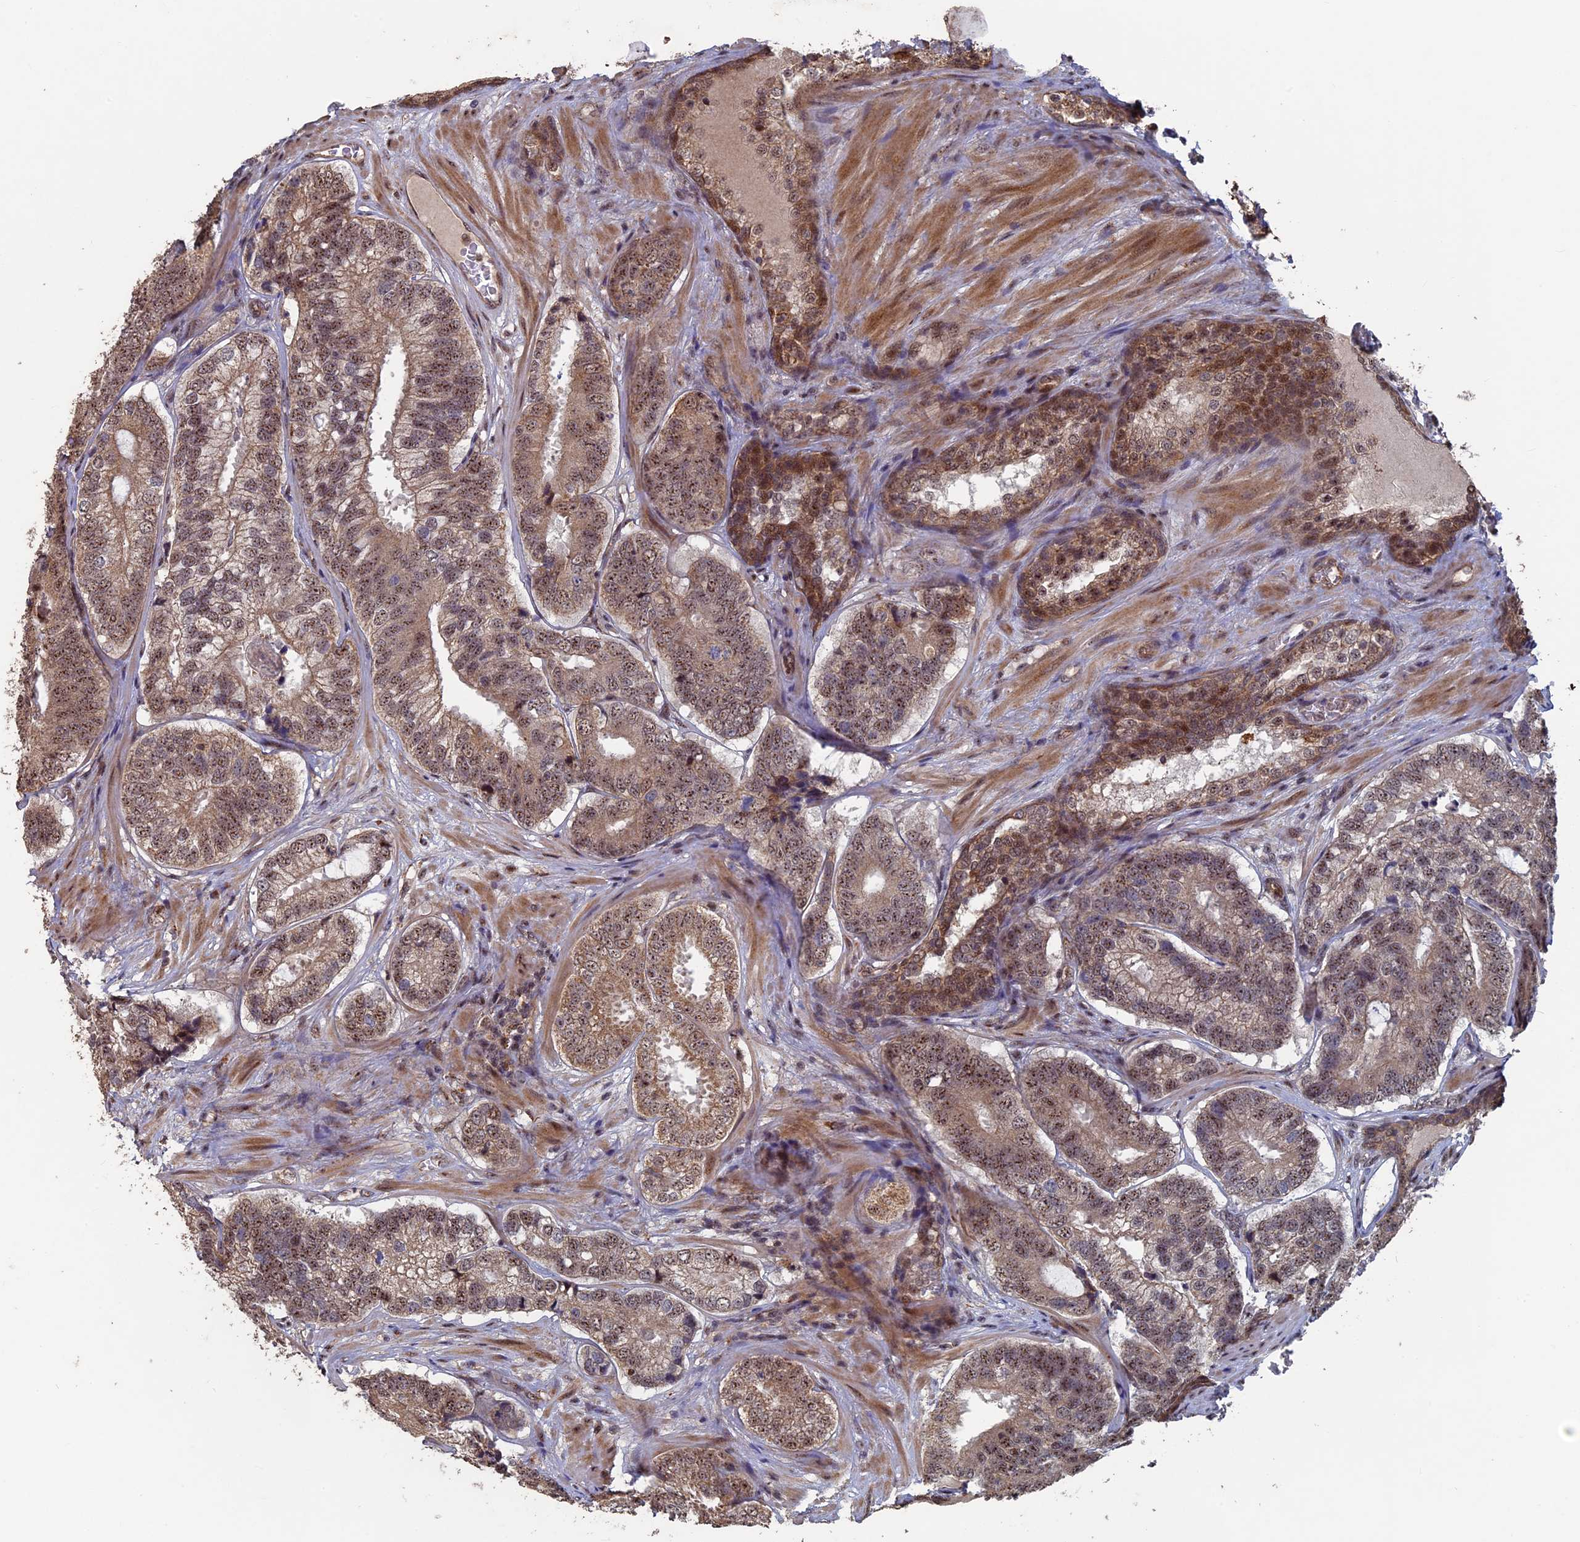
{"staining": {"intensity": "moderate", "quantity": ">75%", "location": "cytoplasmic/membranous,nuclear"}, "tissue": "prostate cancer", "cell_type": "Tumor cells", "image_type": "cancer", "snomed": [{"axis": "morphology", "description": "Adenocarcinoma, High grade"}, {"axis": "topography", "description": "Prostate"}], "caption": "High-grade adenocarcinoma (prostate) was stained to show a protein in brown. There is medium levels of moderate cytoplasmic/membranous and nuclear expression in approximately >75% of tumor cells.", "gene": "KIAA1328", "patient": {"sex": "male", "age": 63}}